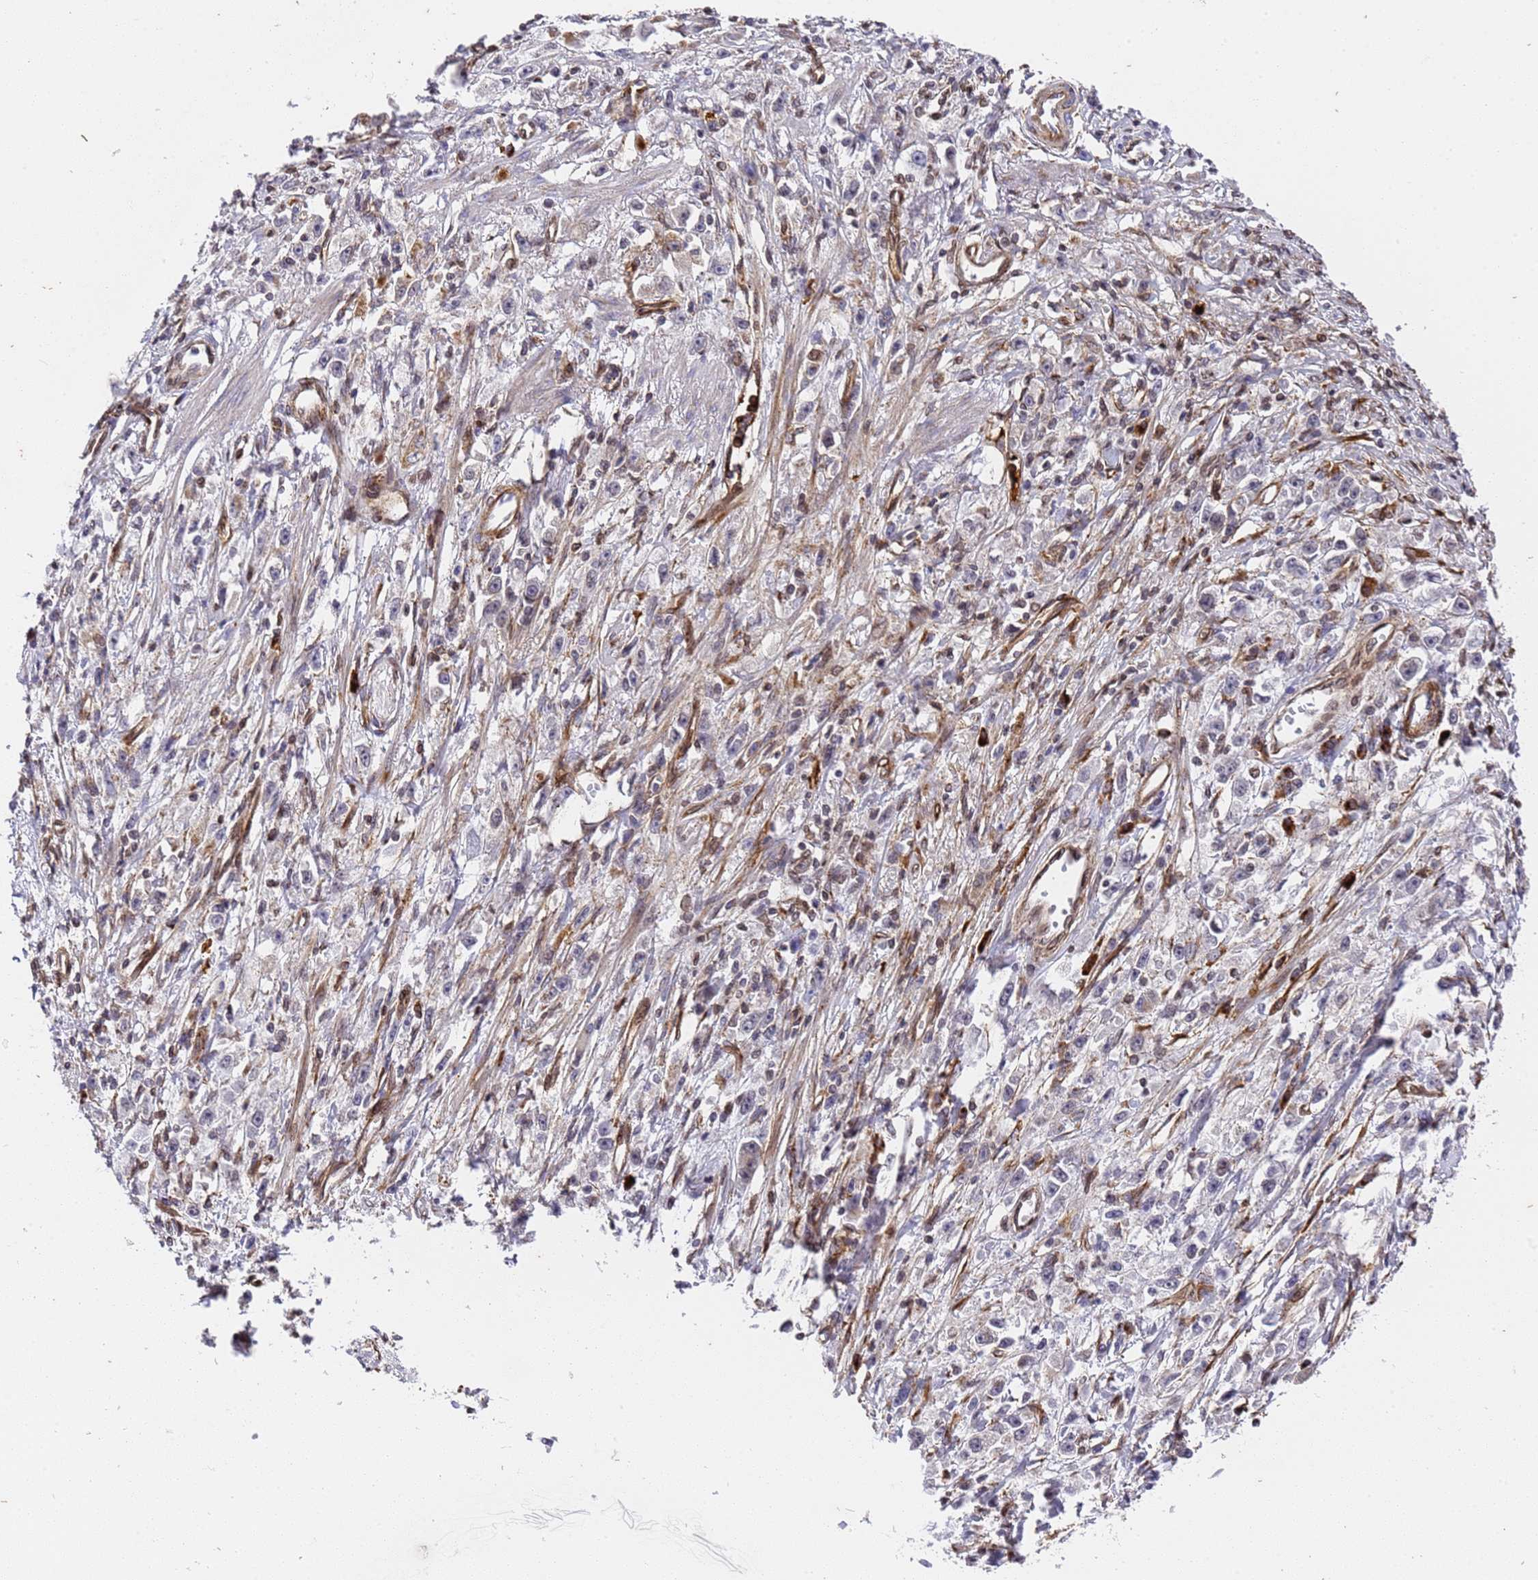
{"staining": {"intensity": "negative", "quantity": "none", "location": "none"}, "tissue": "stomach cancer", "cell_type": "Tumor cells", "image_type": "cancer", "snomed": [{"axis": "morphology", "description": "Adenocarcinoma, NOS"}, {"axis": "topography", "description": "Stomach"}], "caption": "This is an immunohistochemistry (IHC) photomicrograph of adenocarcinoma (stomach). There is no positivity in tumor cells.", "gene": "IGFBP7", "patient": {"sex": "female", "age": 59}}